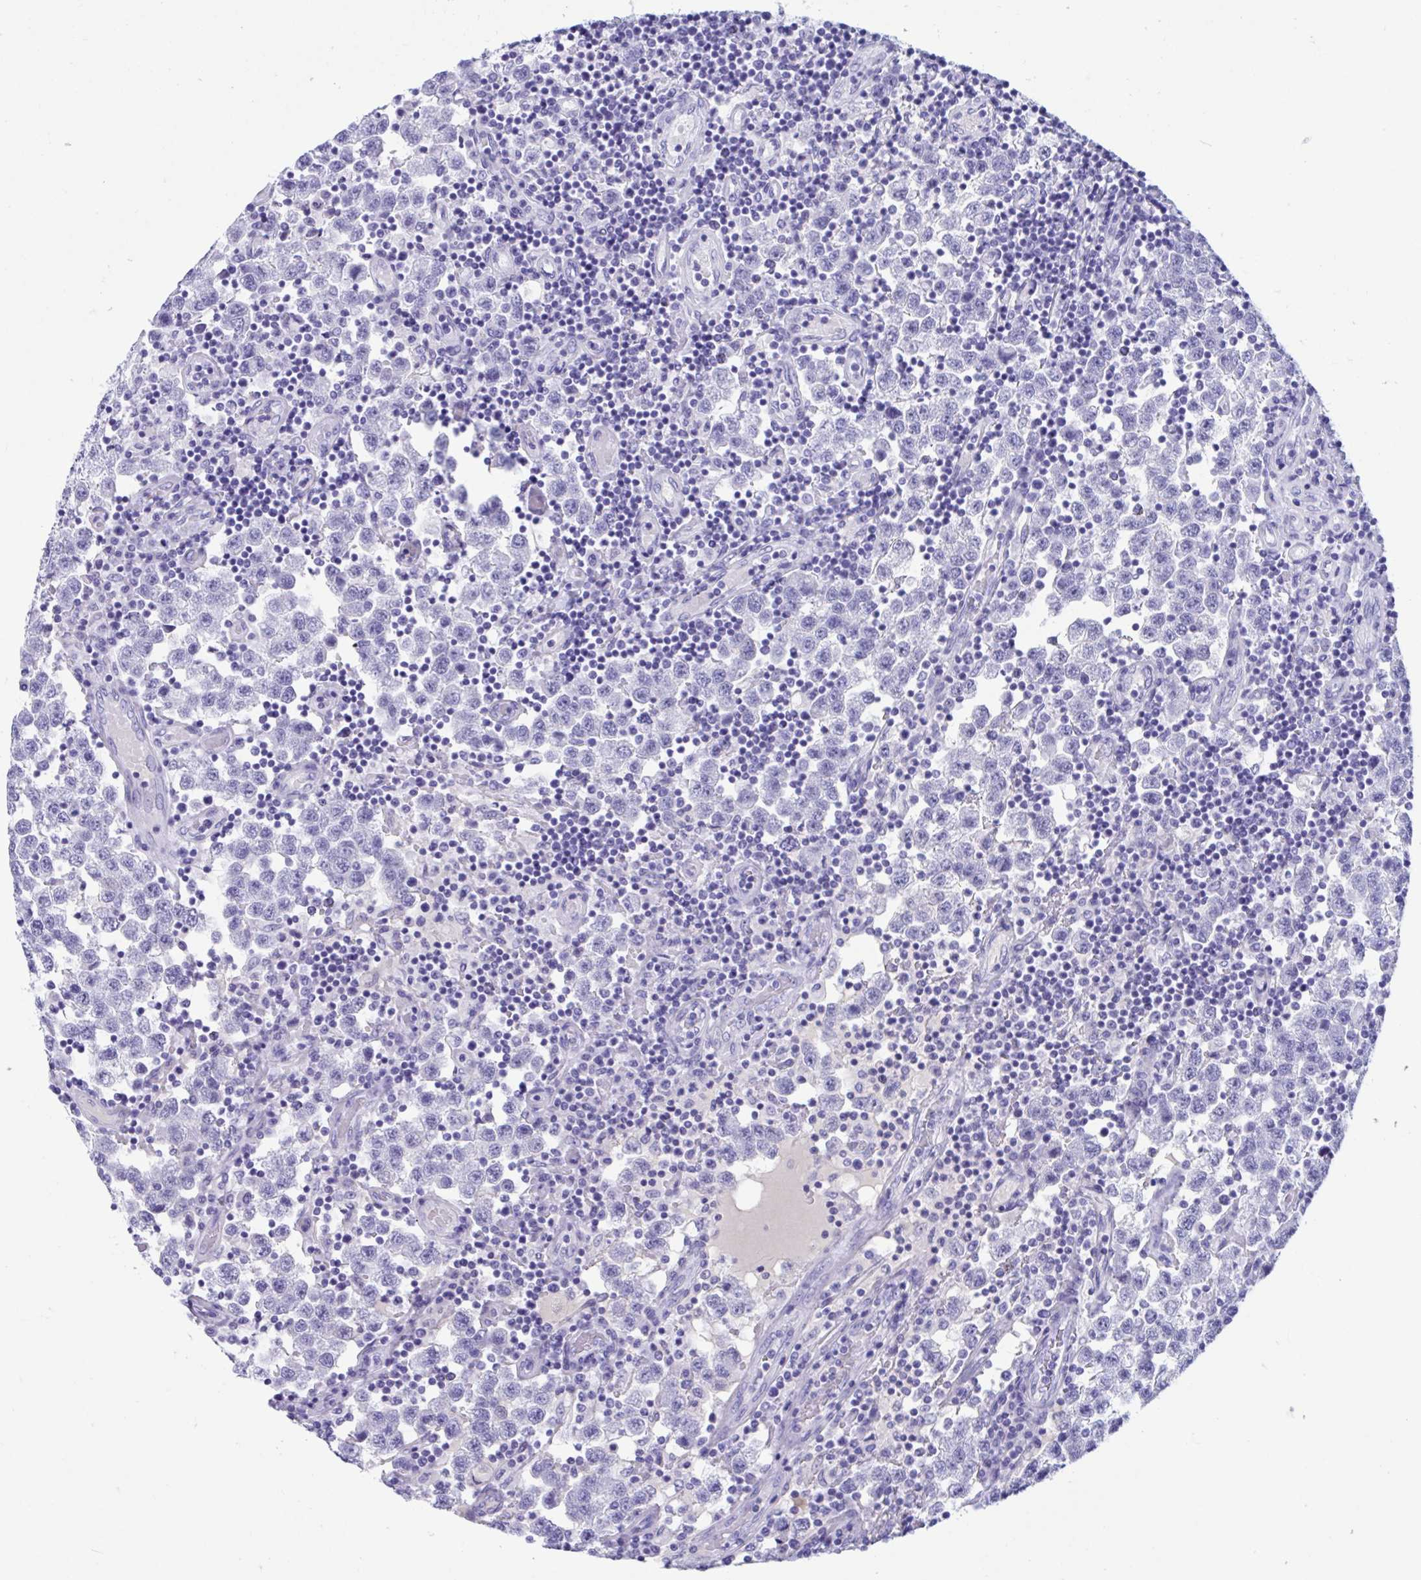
{"staining": {"intensity": "negative", "quantity": "none", "location": "none"}, "tissue": "testis cancer", "cell_type": "Tumor cells", "image_type": "cancer", "snomed": [{"axis": "morphology", "description": "Seminoma, NOS"}, {"axis": "topography", "description": "Testis"}], "caption": "Protein analysis of testis seminoma demonstrates no significant staining in tumor cells.", "gene": "TMEM35A", "patient": {"sex": "male", "age": 34}}